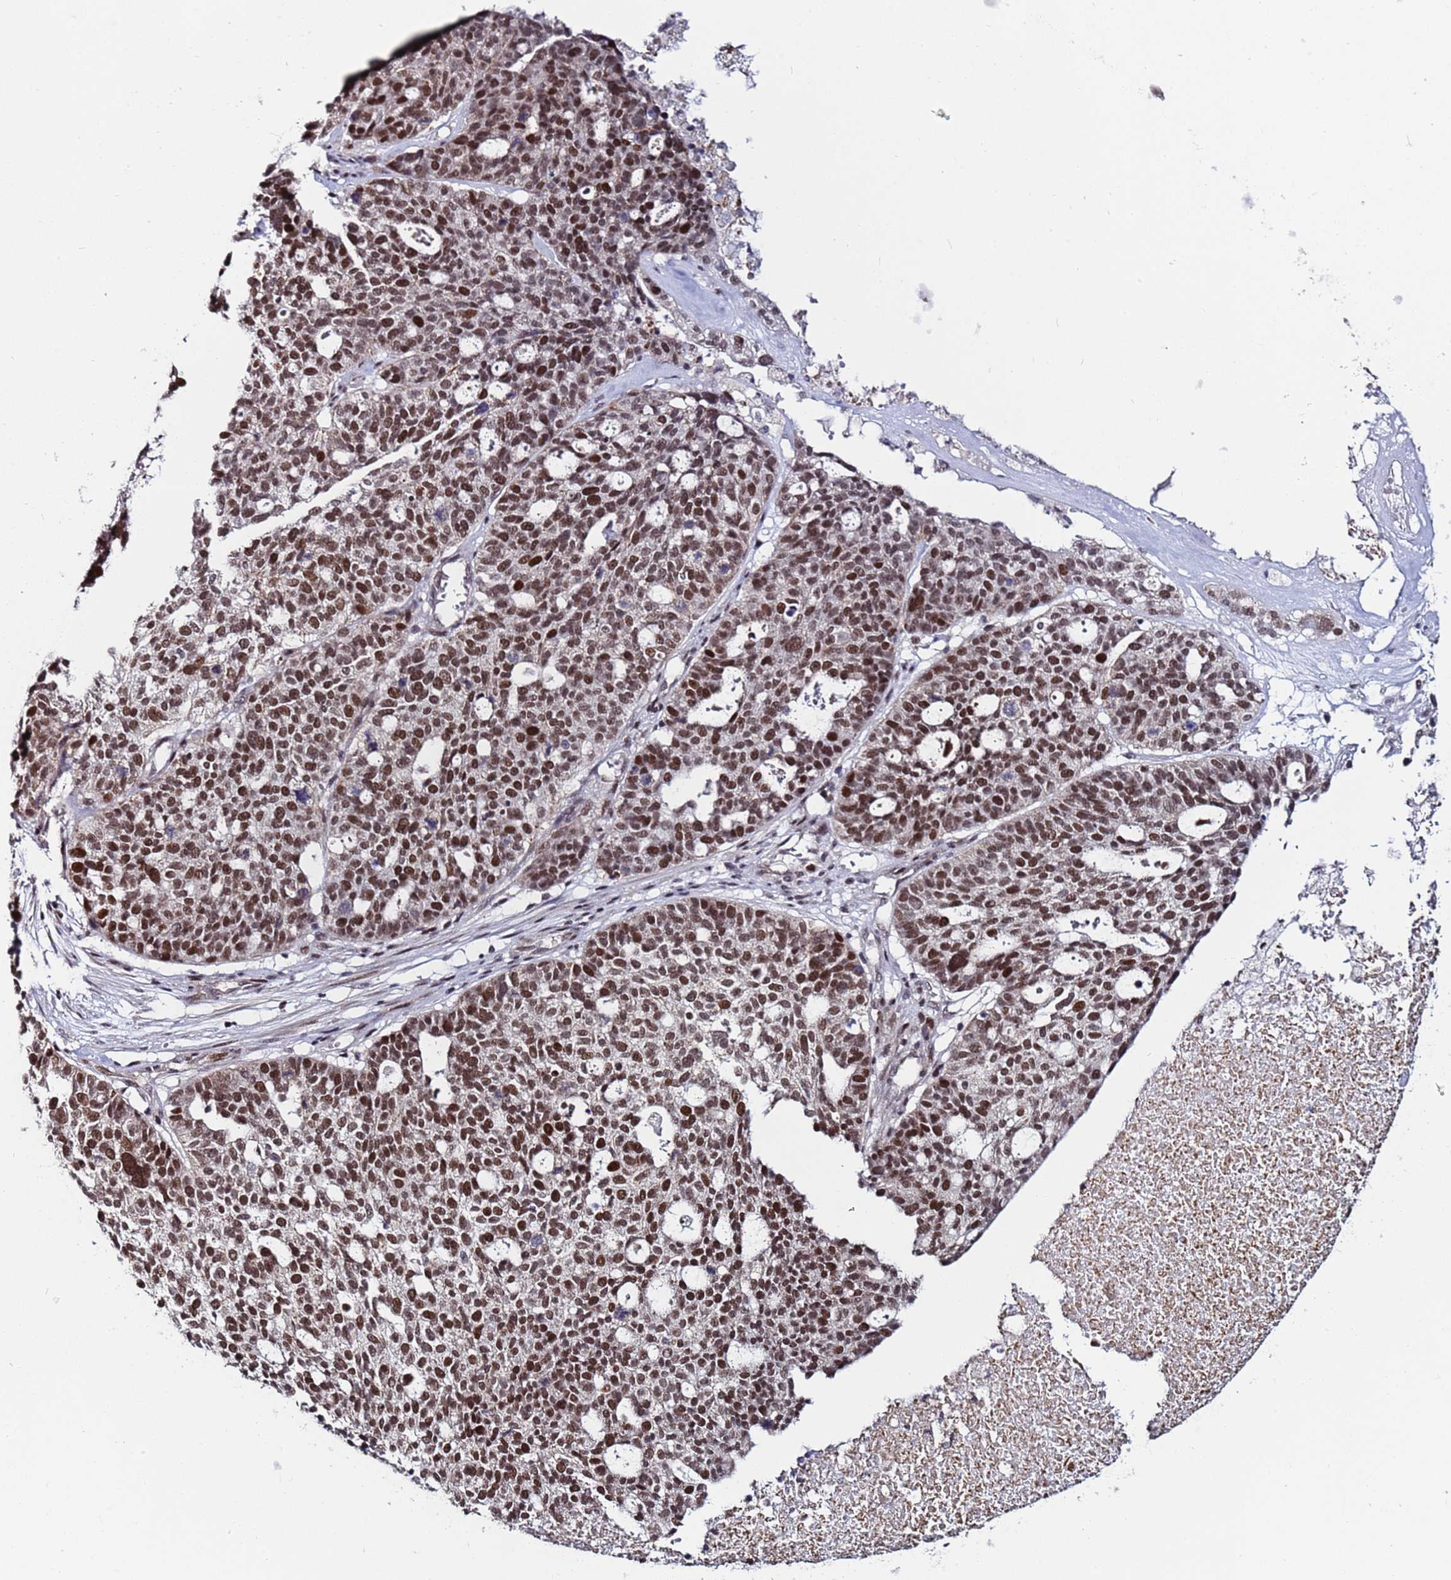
{"staining": {"intensity": "moderate", "quantity": ">75%", "location": "nuclear"}, "tissue": "ovarian cancer", "cell_type": "Tumor cells", "image_type": "cancer", "snomed": [{"axis": "morphology", "description": "Cystadenocarcinoma, serous, NOS"}, {"axis": "topography", "description": "Ovary"}], "caption": "Immunohistochemistry (IHC) image of human ovarian cancer (serous cystadenocarcinoma) stained for a protein (brown), which shows medium levels of moderate nuclear positivity in approximately >75% of tumor cells.", "gene": "PPM1H", "patient": {"sex": "female", "age": 59}}